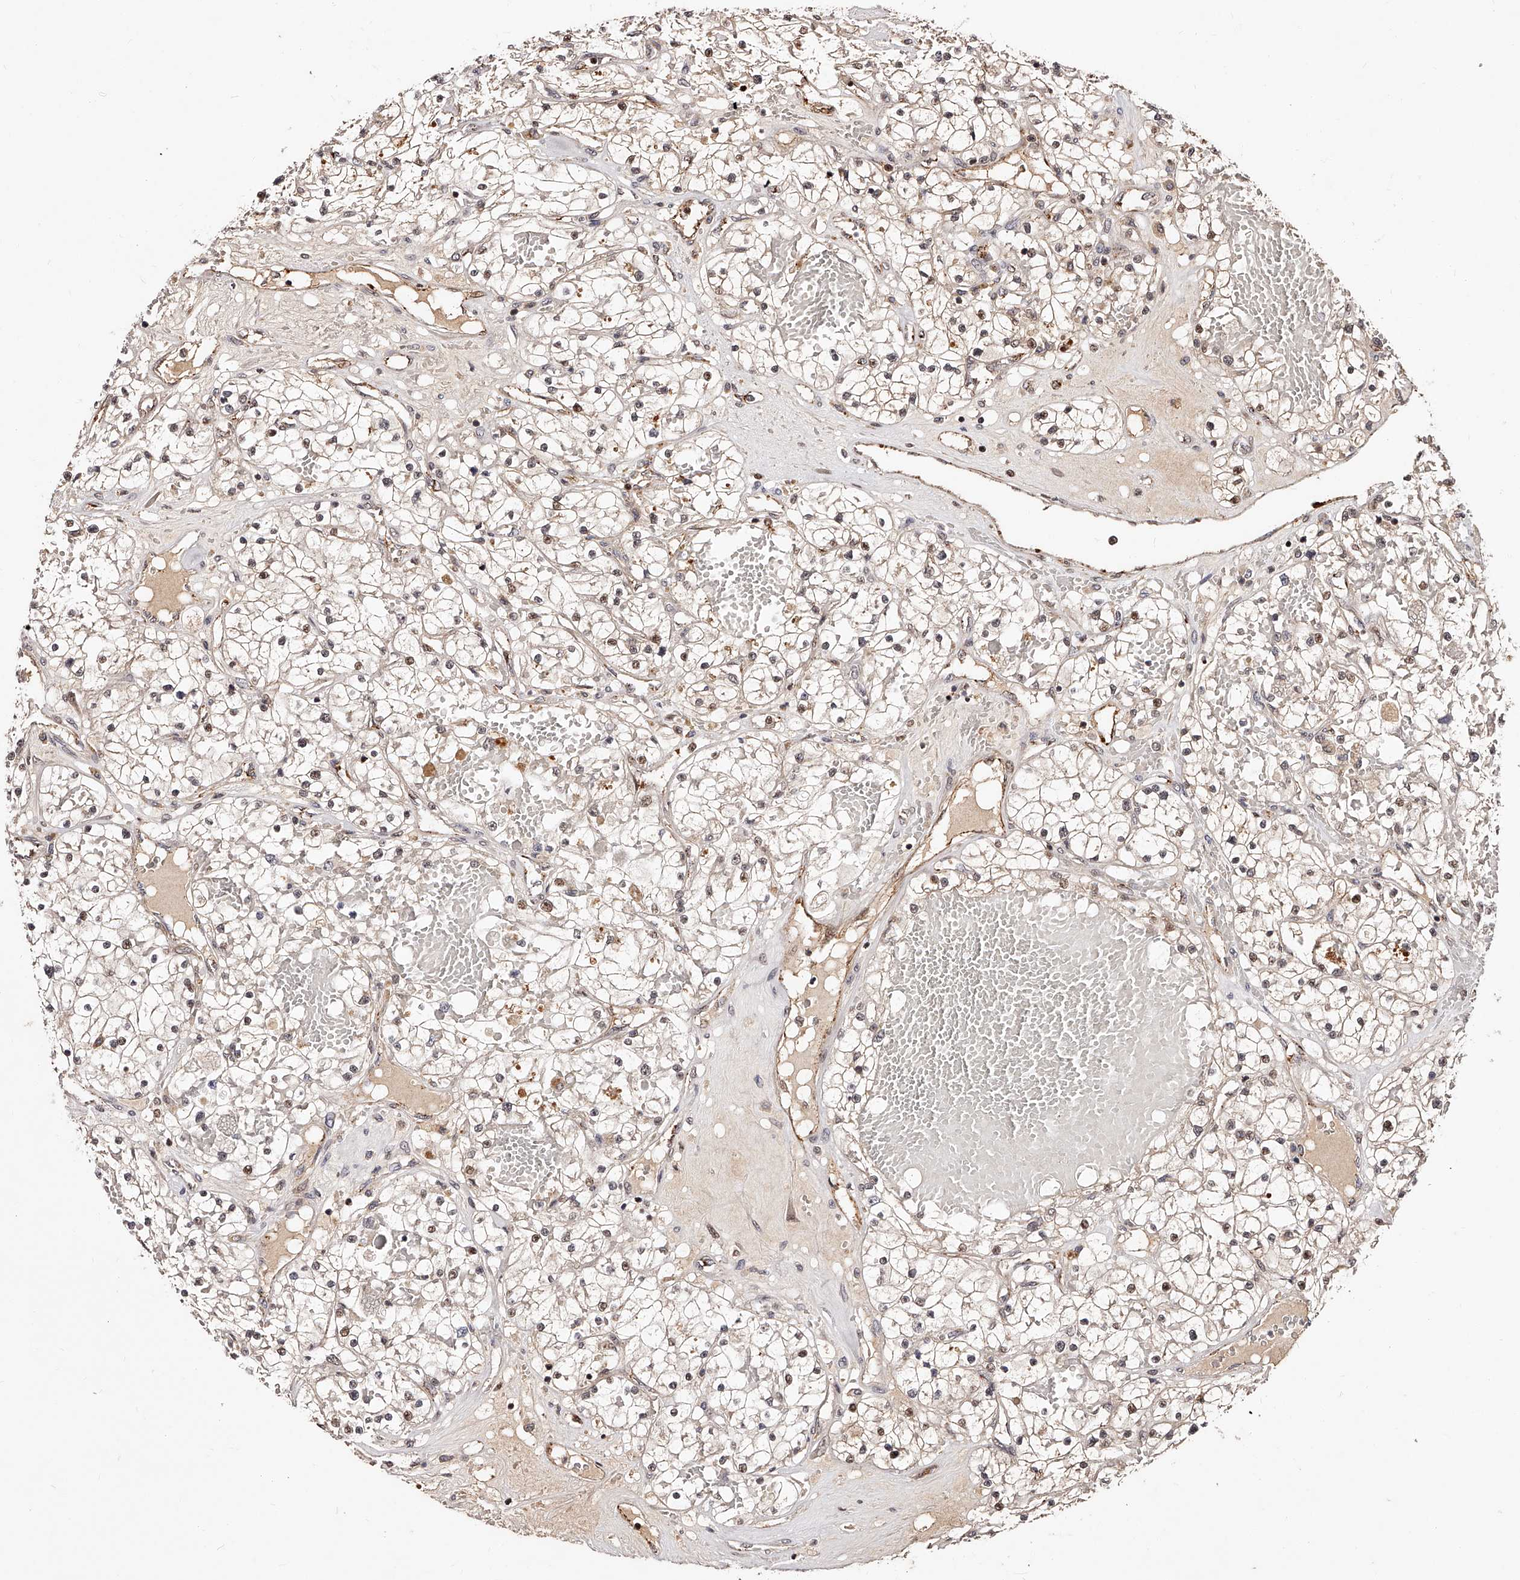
{"staining": {"intensity": "weak", "quantity": ">75%", "location": "nuclear"}, "tissue": "renal cancer", "cell_type": "Tumor cells", "image_type": "cancer", "snomed": [{"axis": "morphology", "description": "Normal tissue, NOS"}, {"axis": "morphology", "description": "Adenocarcinoma, NOS"}, {"axis": "topography", "description": "Kidney"}], "caption": "There is low levels of weak nuclear staining in tumor cells of renal cancer, as demonstrated by immunohistochemical staining (brown color).", "gene": "CUL7", "patient": {"sex": "male", "age": 68}}